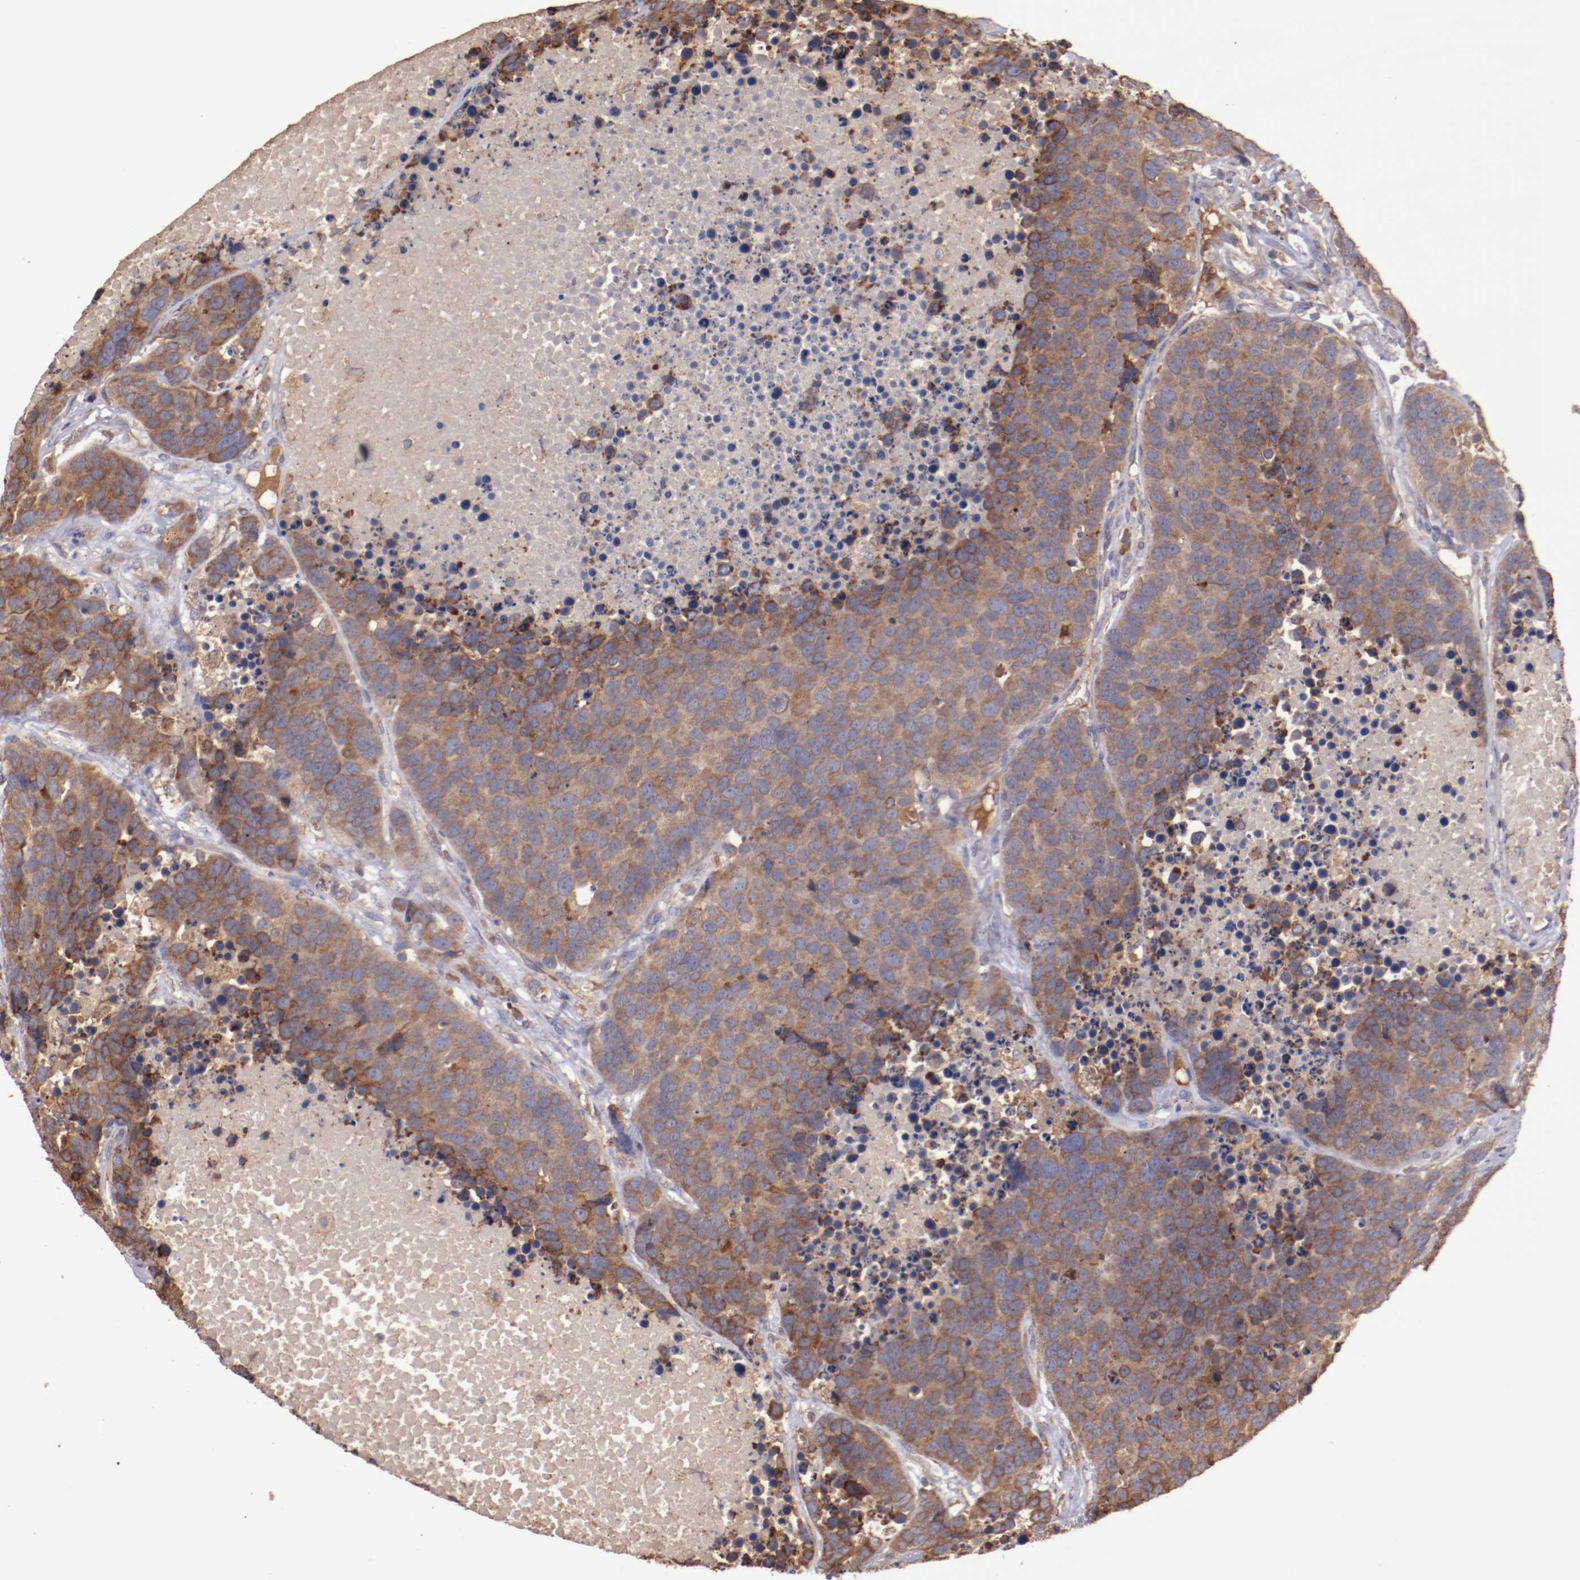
{"staining": {"intensity": "moderate", "quantity": ">75%", "location": "cytoplasmic/membranous"}, "tissue": "carcinoid", "cell_type": "Tumor cells", "image_type": "cancer", "snomed": [{"axis": "morphology", "description": "Carcinoid, malignant, NOS"}, {"axis": "topography", "description": "Lung"}], "caption": "DAB immunohistochemical staining of human malignant carcinoid reveals moderate cytoplasmic/membranous protein staining in approximately >75% of tumor cells. (IHC, brightfield microscopy, high magnification).", "gene": "NFKBIE", "patient": {"sex": "male", "age": 60}}